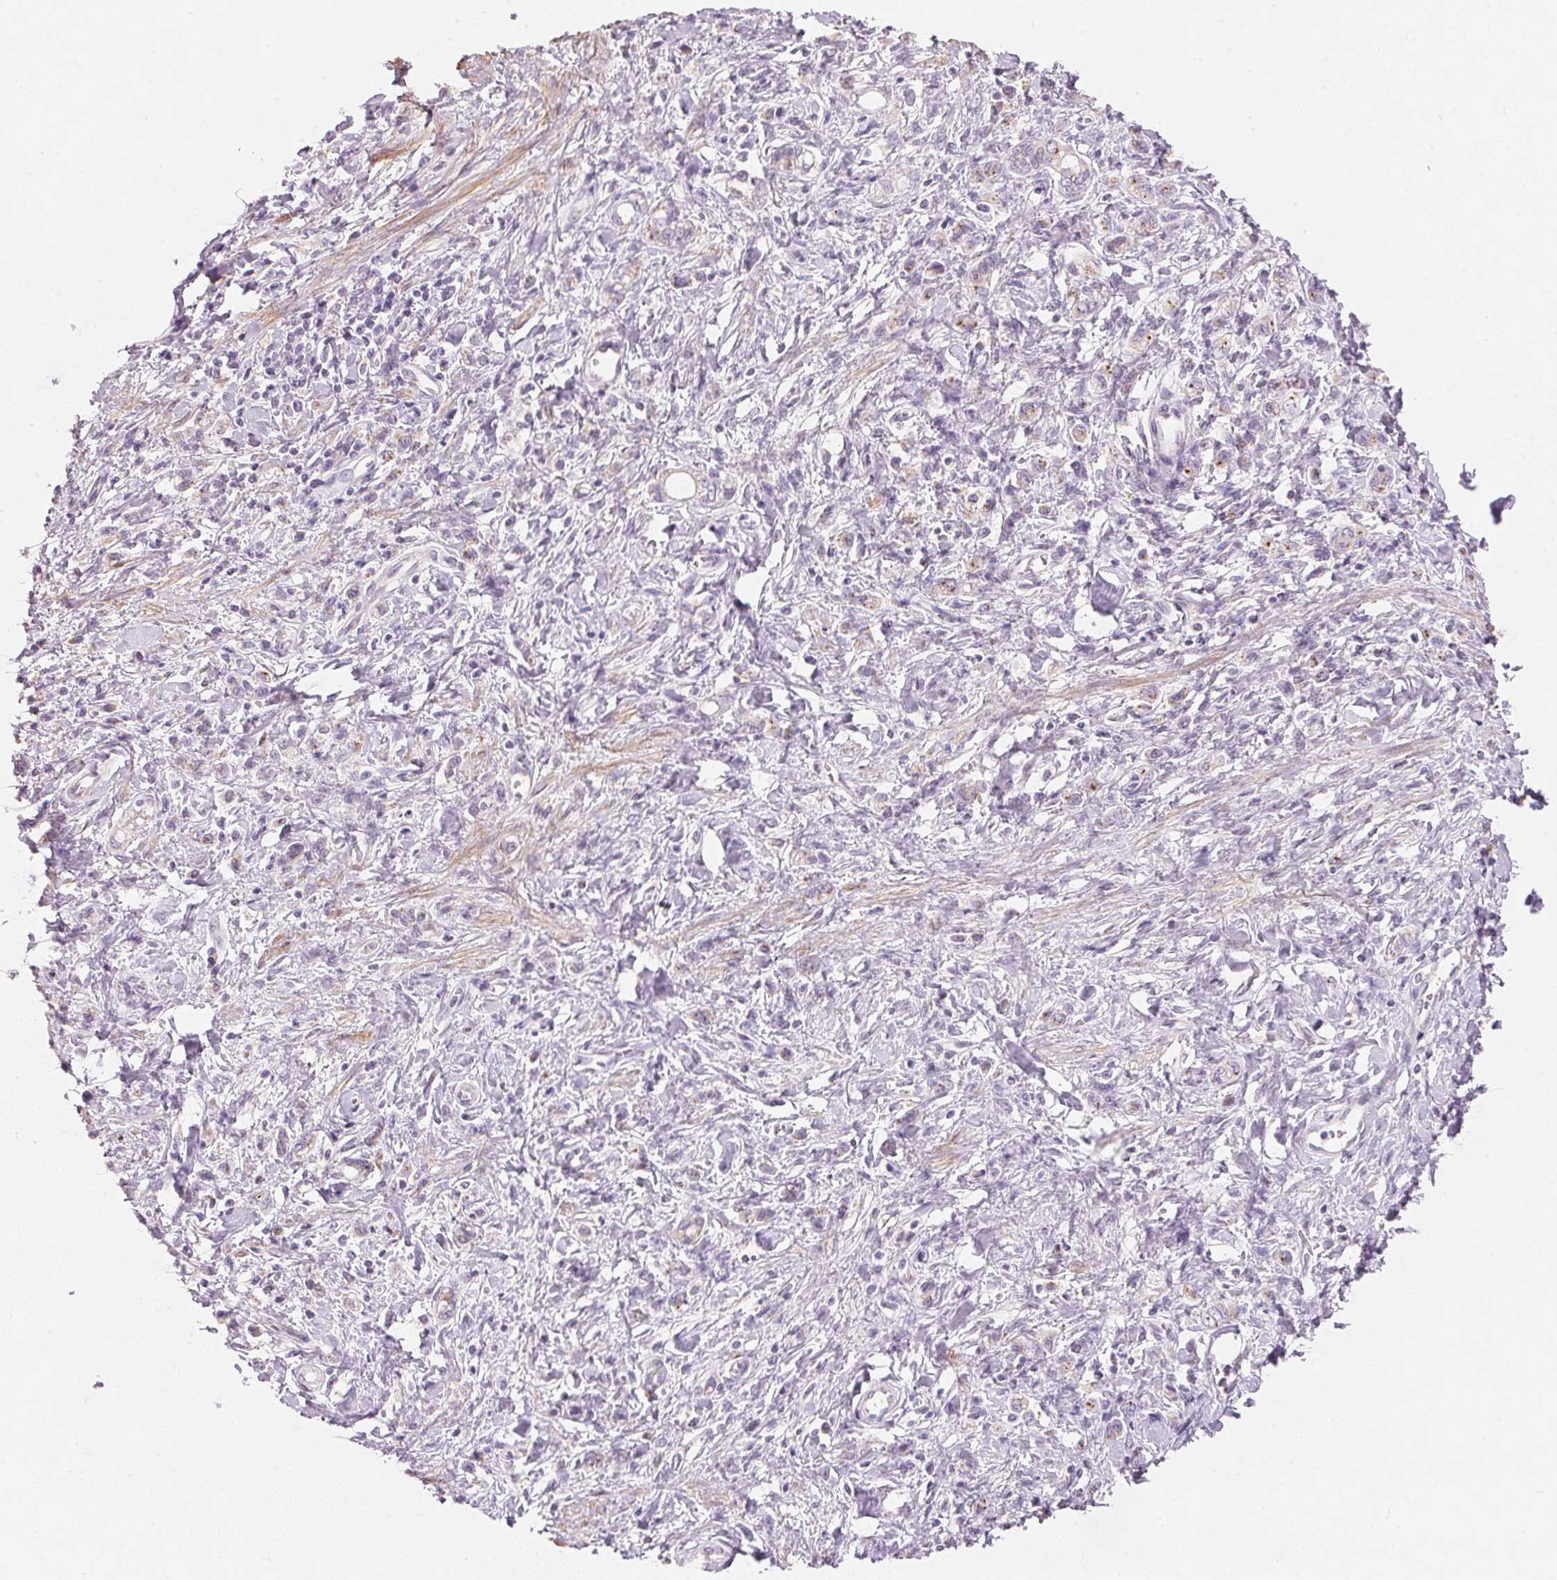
{"staining": {"intensity": "negative", "quantity": "none", "location": "none"}, "tissue": "stomach cancer", "cell_type": "Tumor cells", "image_type": "cancer", "snomed": [{"axis": "morphology", "description": "Adenocarcinoma, NOS"}, {"axis": "topography", "description": "Stomach"}], "caption": "This photomicrograph is of stomach cancer (adenocarcinoma) stained with immunohistochemistry to label a protein in brown with the nuclei are counter-stained blue. There is no staining in tumor cells. (DAB (3,3'-diaminobenzidine) IHC, high magnification).", "gene": "DRAM2", "patient": {"sex": "male", "age": 77}}